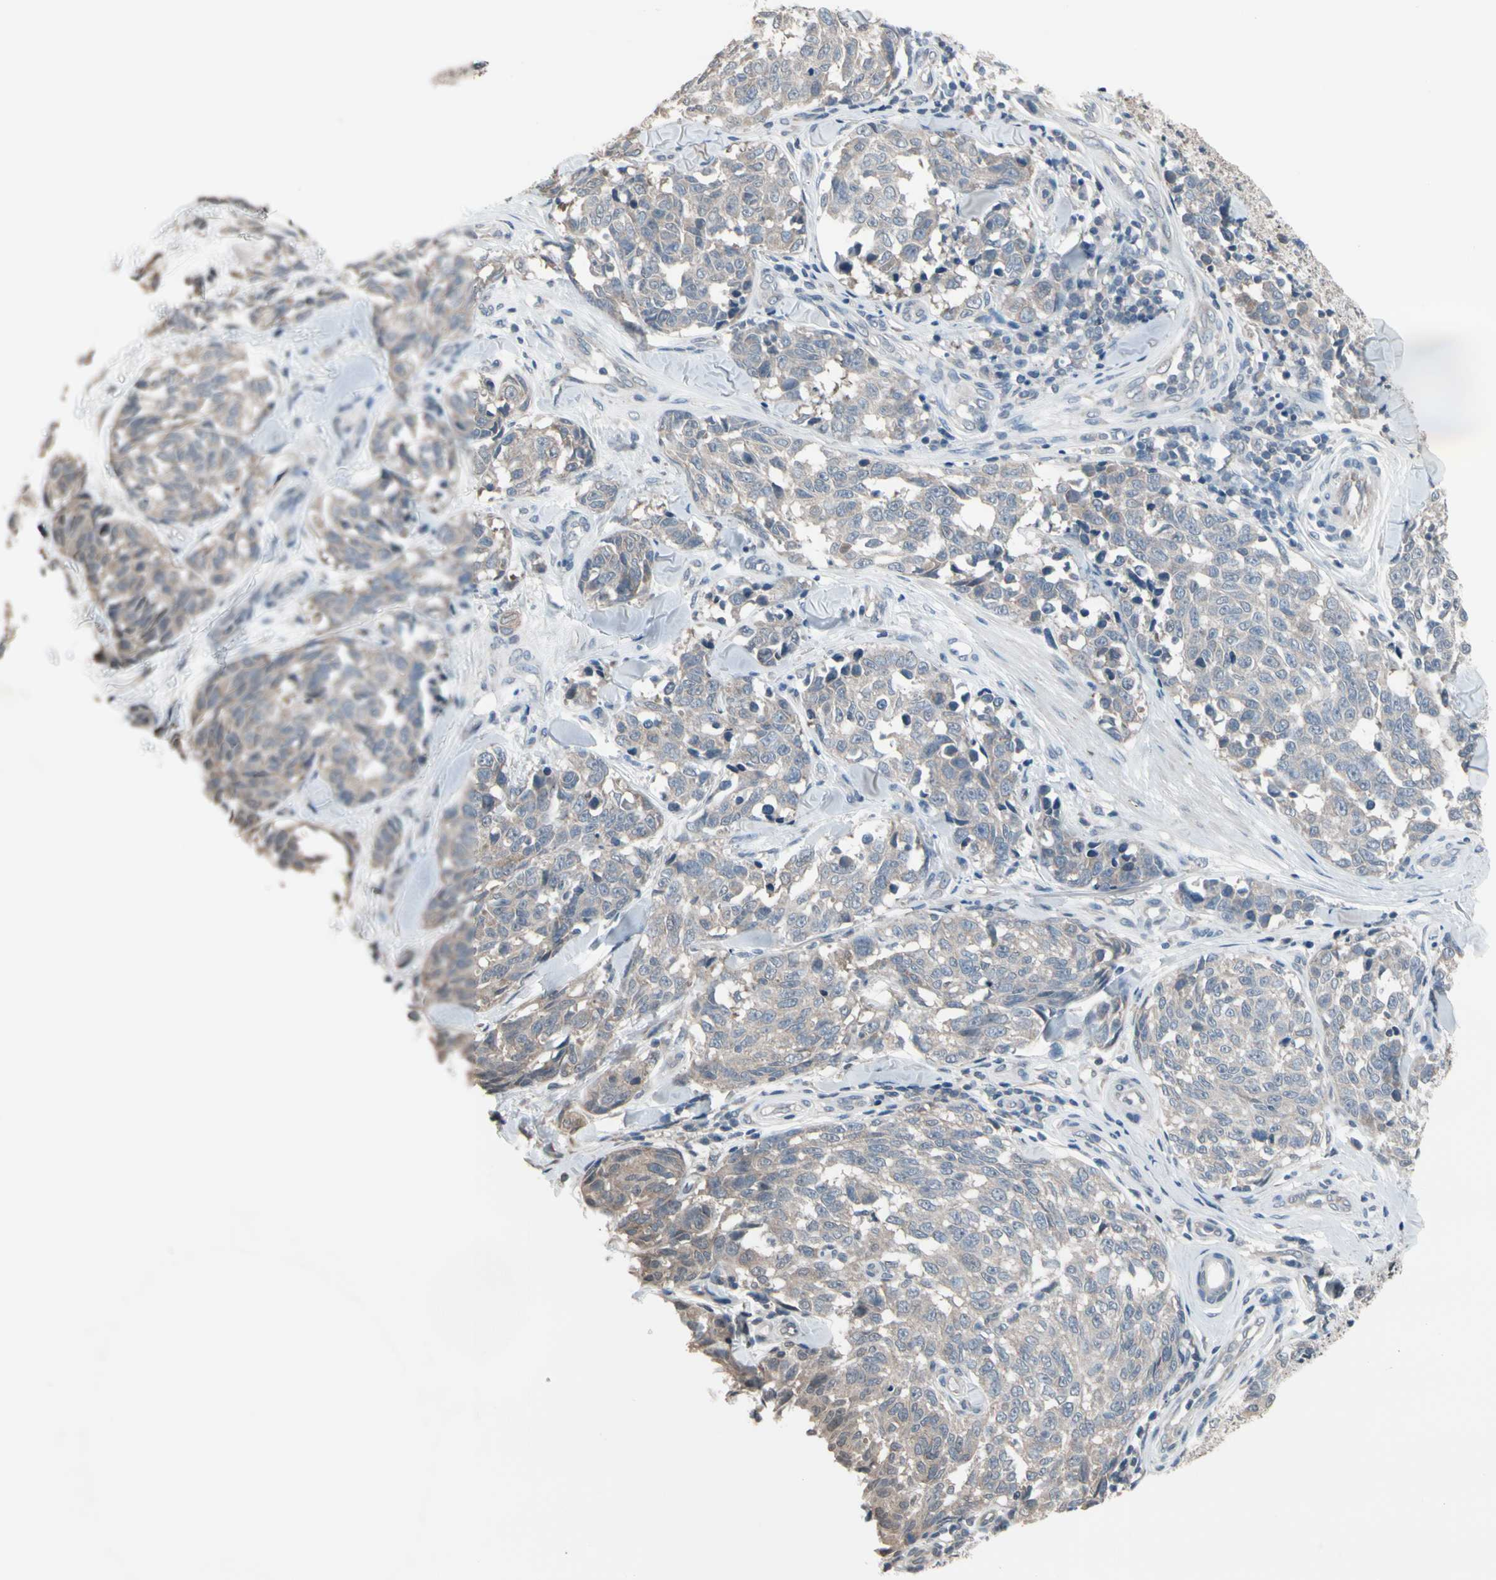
{"staining": {"intensity": "weak", "quantity": ">75%", "location": "cytoplasmic/membranous"}, "tissue": "melanoma", "cell_type": "Tumor cells", "image_type": "cancer", "snomed": [{"axis": "morphology", "description": "Malignant melanoma, NOS"}, {"axis": "topography", "description": "Skin"}], "caption": "This image displays melanoma stained with immunohistochemistry to label a protein in brown. The cytoplasmic/membranous of tumor cells show weak positivity for the protein. Nuclei are counter-stained blue.", "gene": "SV2A", "patient": {"sex": "female", "age": 64}}